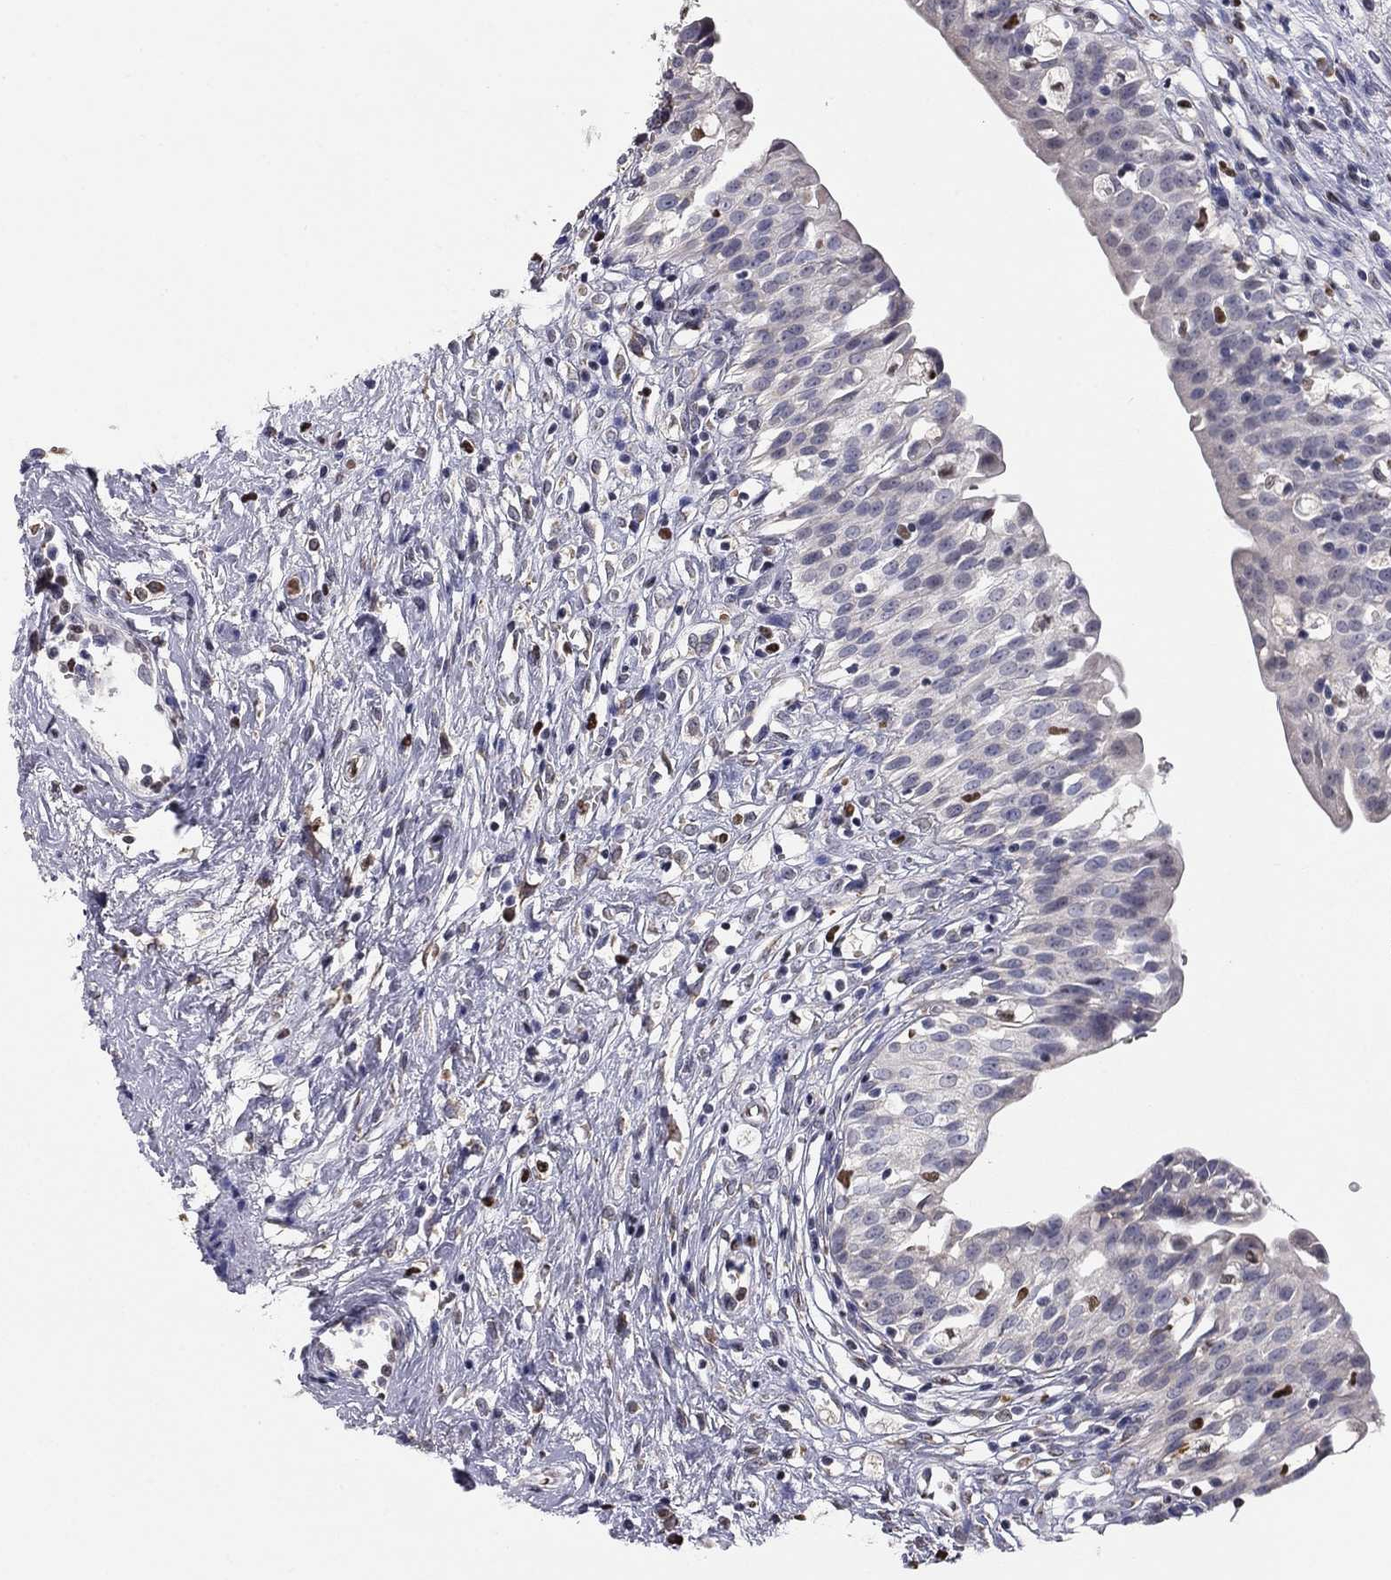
{"staining": {"intensity": "negative", "quantity": "none", "location": "none"}, "tissue": "urinary bladder", "cell_type": "Urothelial cells", "image_type": "normal", "snomed": [{"axis": "morphology", "description": "Normal tissue, NOS"}, {"axis": "topography", "description": "Urinary bladder"}], "caption": "Urothelial cells are negative for brown protein staining in normal urinary bladder. The staining is performed using DAB (3,3'-diaminobenzidine) brown chromogen with nuclei counter-stained in using hematoxylin.", "gene": "HSPB2", "patient": {"sex": "male", "age": 76}}